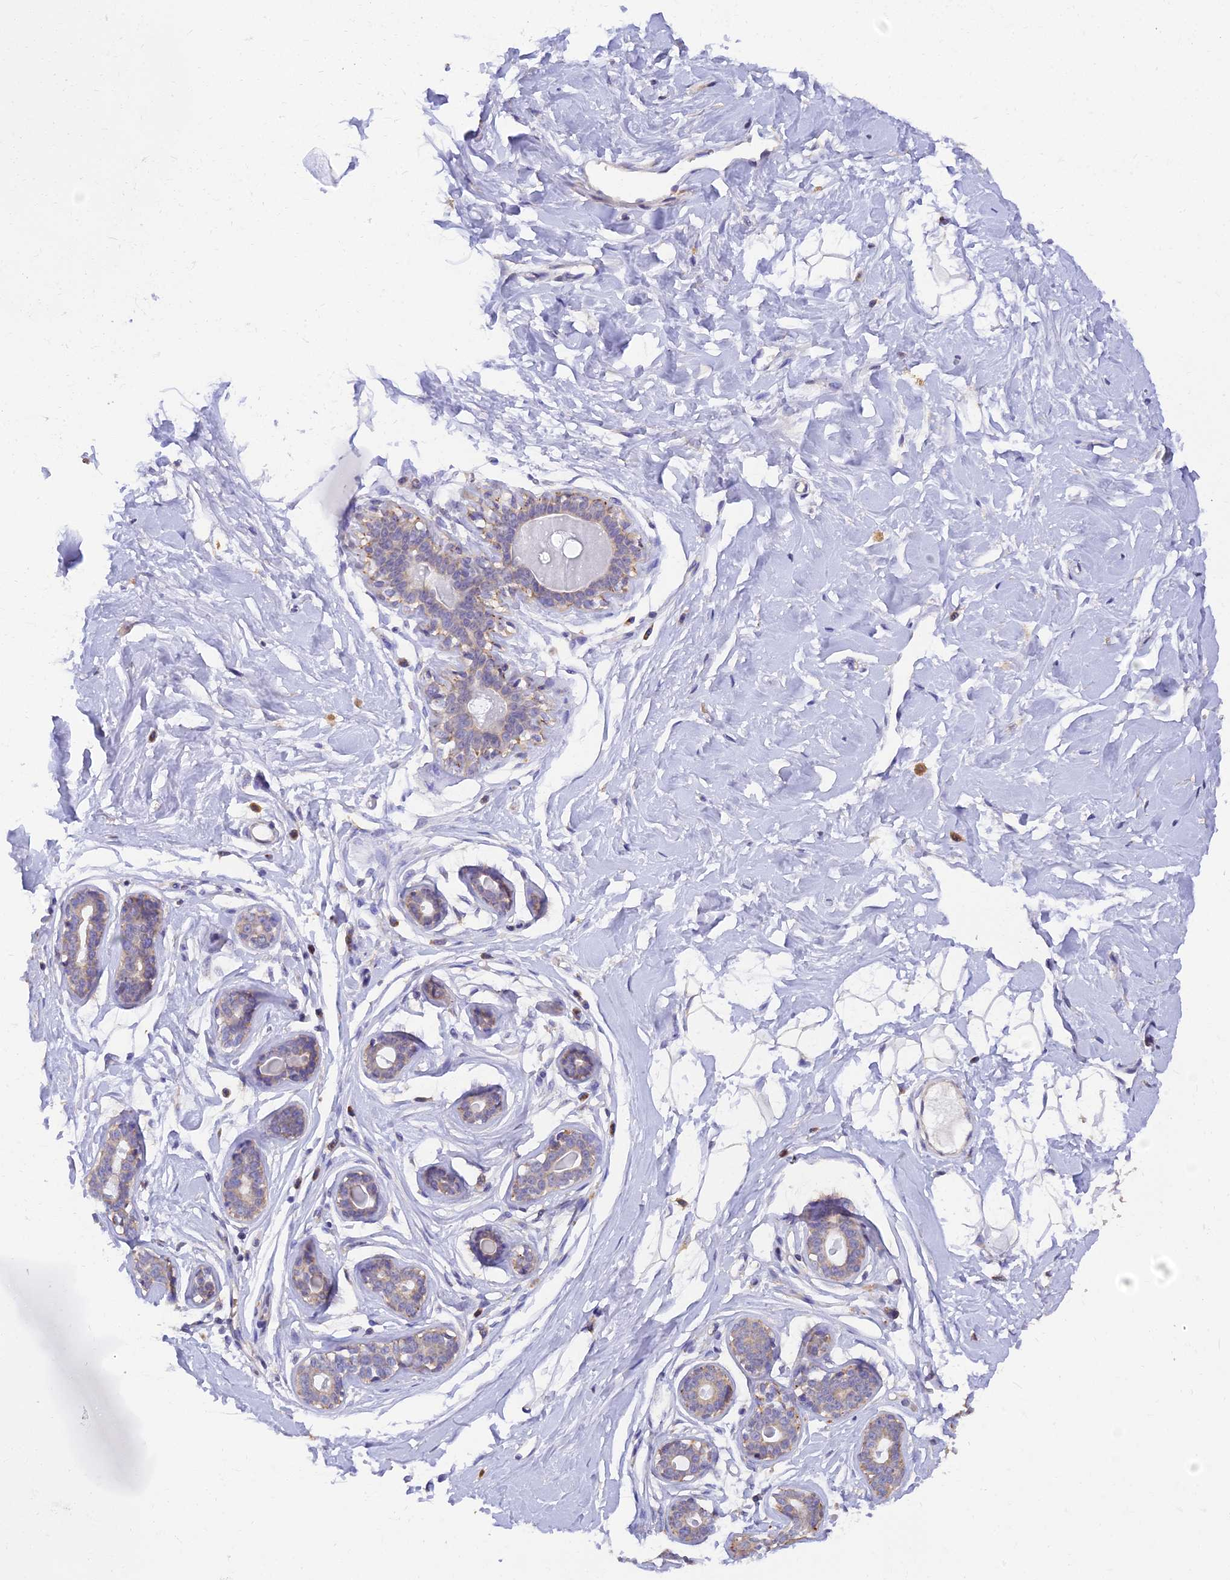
{"staining": {"intensity": "negative", "quantity": "none", "location": "none"}, "tissue": "breast", "cell_type": "Adipocytes", "image_type": "normal", "snomed": [{"axis": "morphology", "description": "Normal tissue, NOS"}, {"axis": "morphology", "description": "Adenoma, NOS"}, {"axis": "topography", "description": "Breast"}], "caption": "IHC of benign breast exhibits no positivity in adipocytes.", "gene": "ARL8A", "patient": {"sex": "female", "age": 23}}